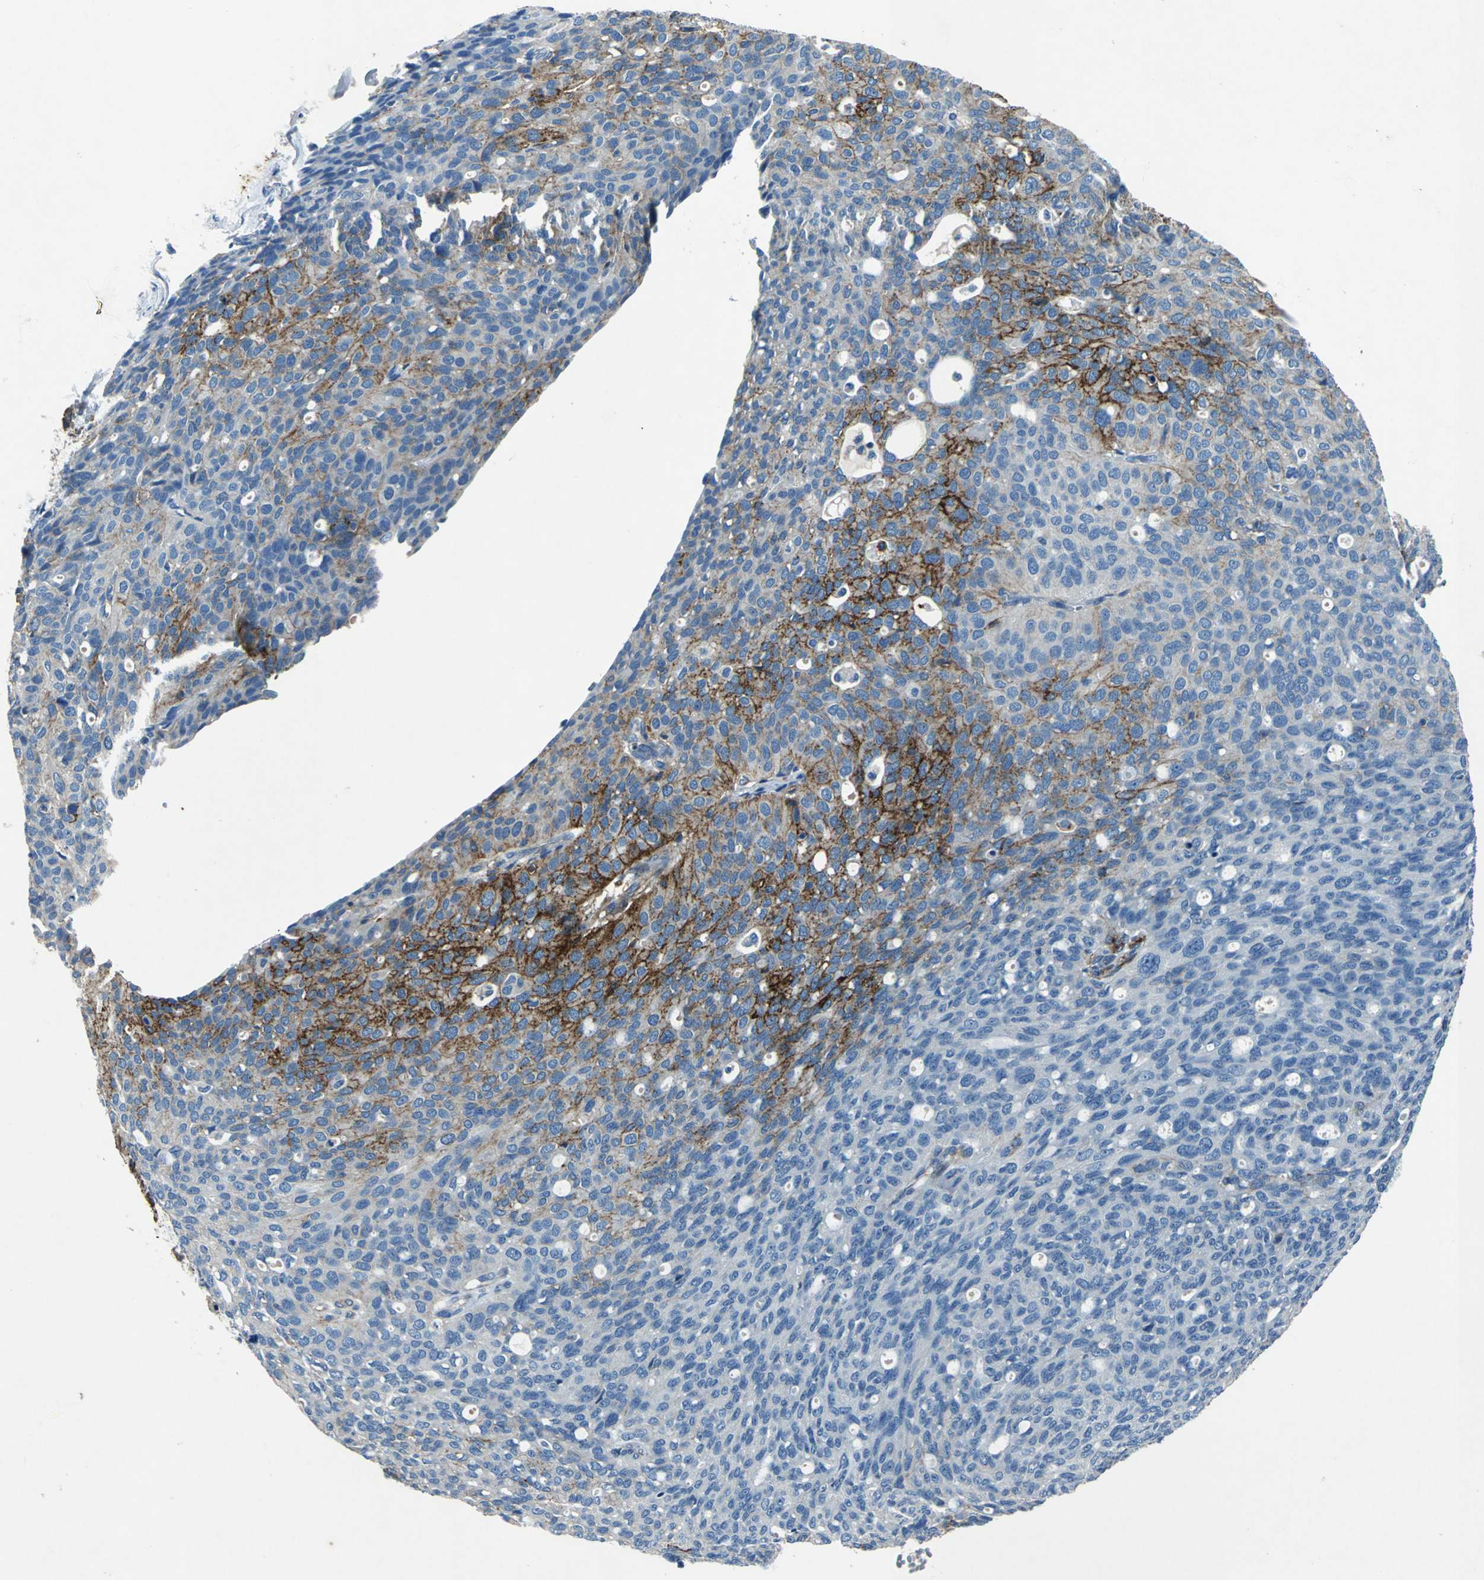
{"staining": {"intensity": "strong", "quantity": "<25%", "location": "cytoplasmic/membranous"}, "tissue": "ovarian cancer", "cell_type": "Tumor cells", "image_type": "cancer", "snomed": [{"axis": "morphology", "description": "Carcinoma, endometroid"}, {"axis": "topography", "description": "Ovary"}], "caption": "This histopathology image demonstrates IHC staining of ovarian endometroid carcinoma, with medium strong cytoplasmic/membranous positivity in about <25% of tumor cells.", "gene": "RPS13", "patient": {"sex": "female", "age": 60}}